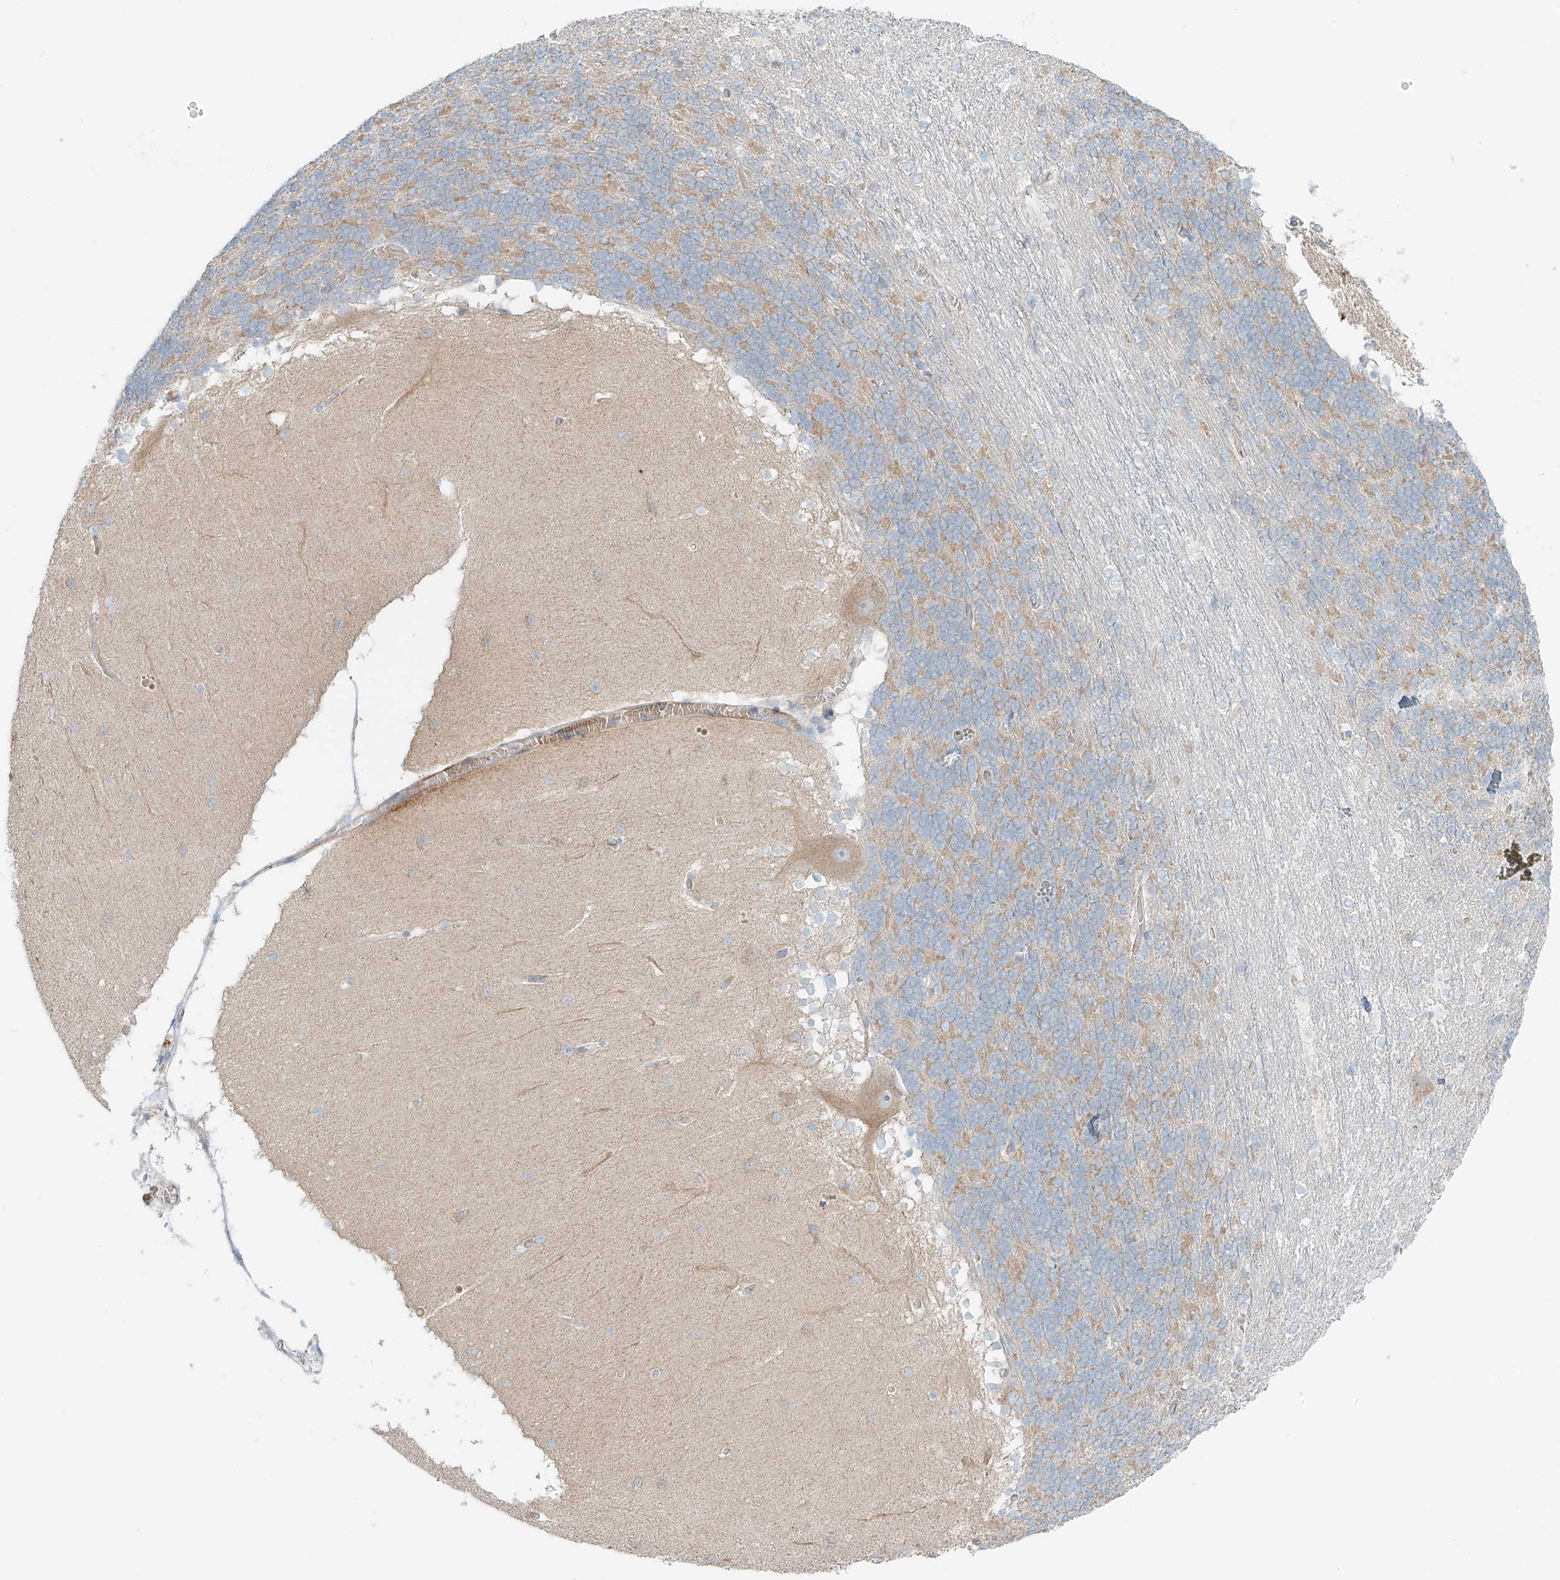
{"staining": {"intensity": "moderate", "quantity": ">75%", "location": "cytoplasmic/membranous"}, "tissue": "cerebellum", "cell_type": "Cells in granular layer", "image_type": "normal", "snomed": [{"axis": "morphology", "description": "Normal tissue, NOS"}, {"axis": "topography", "description": "Cerebellum"}], "caption": "Cerebellum stained with immunohistochemistry (IHC) reveals moderate cytoplasmic/membranous staining in approximately >75% of cells in granular layer. The staining was performed using DAB, with brown indicating positive protein expression. Nuclei are stained blue with hematoxylin.", "gene": "EIPR1", "patient": {"sex": "female", "age": 19}}